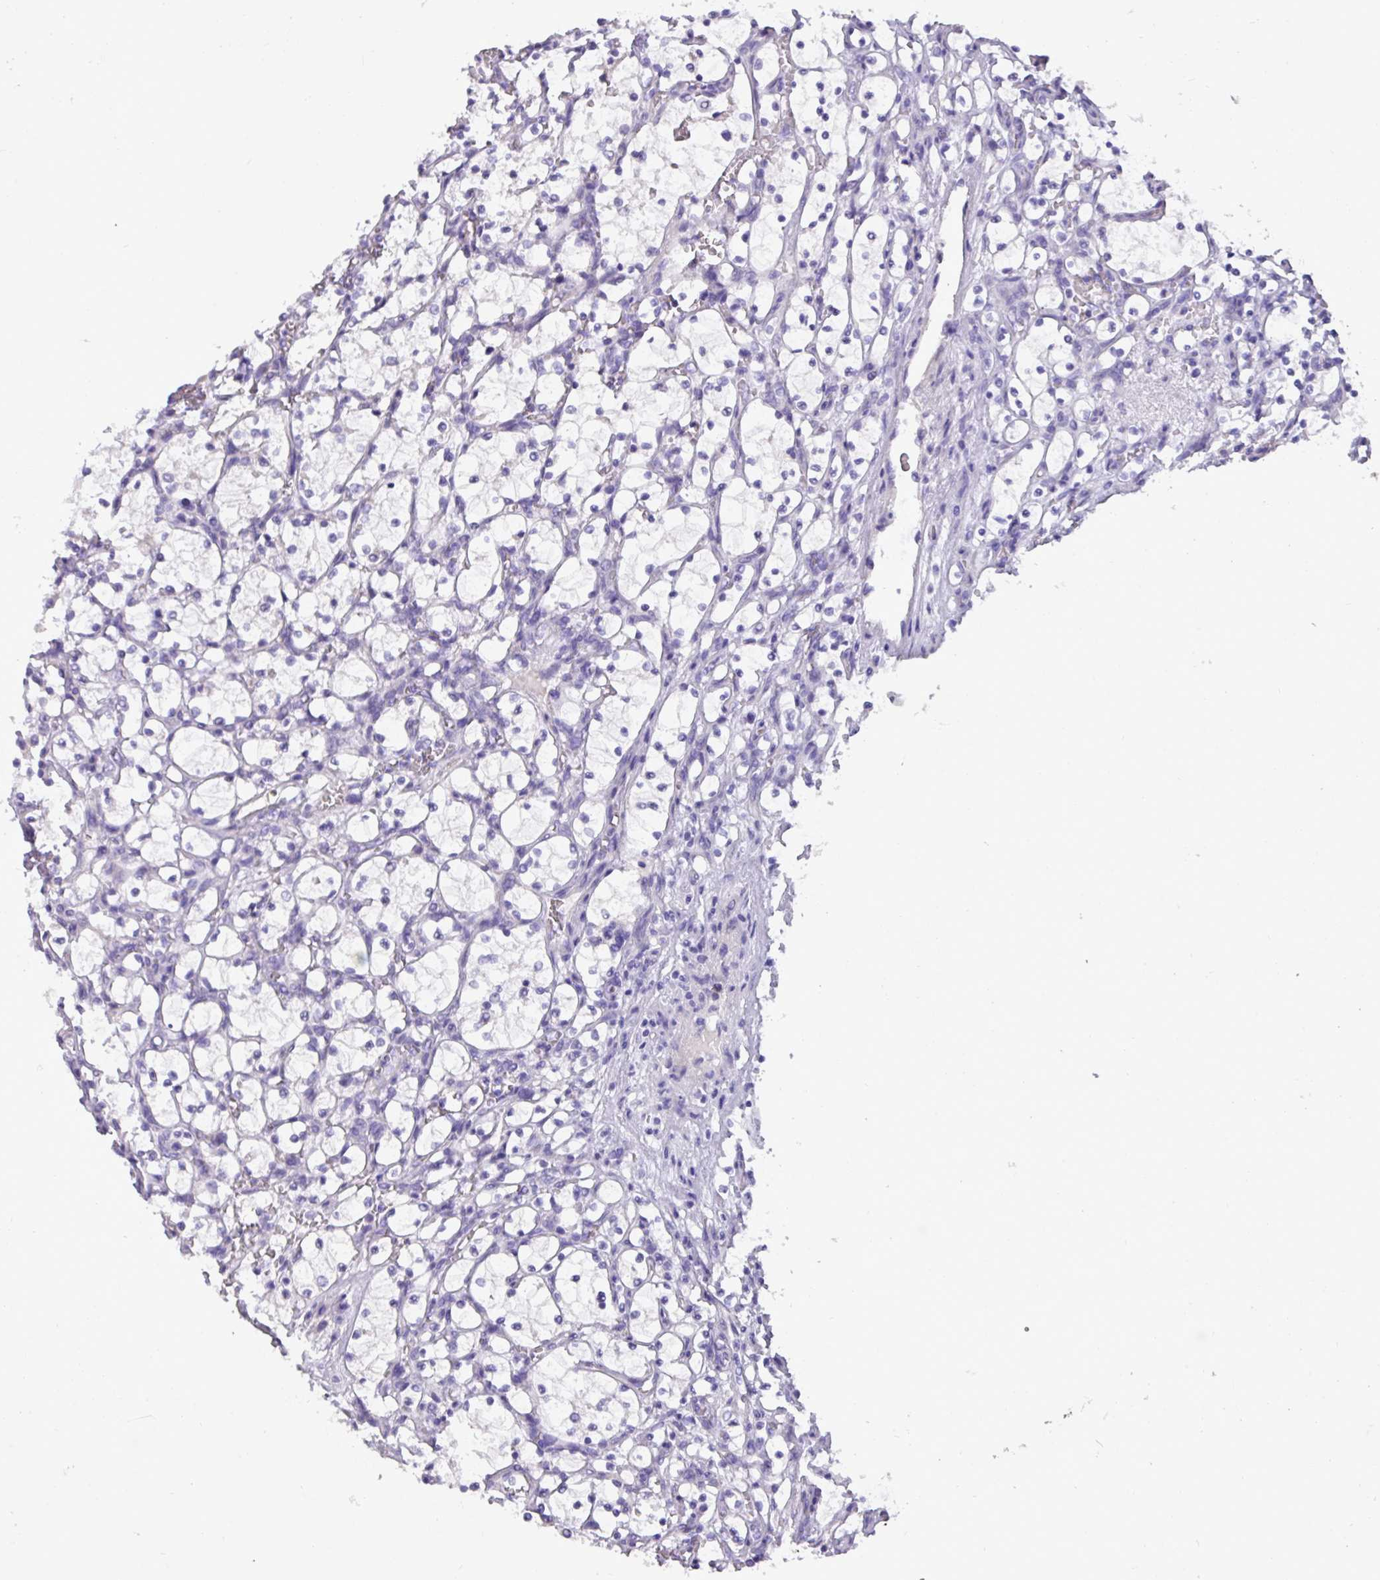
{"staining": {"intensity": "negative", "quantity": "none", "location": "none"}, "tissue": "renal cancer", "cell_type": "Tumor cells", "image_type": "cancer", "snomed": [{"axis": "morphology", "description": "Adenocarcinoma, NOS"}, {"axis": "topography", "description": "Kidney"}], "caption": "Photomicrograph shows no protein staining in tumor cells of renal cancer tissue.", "gene": "EPCAM", "patient": {"sex": "female", "age": 69}}